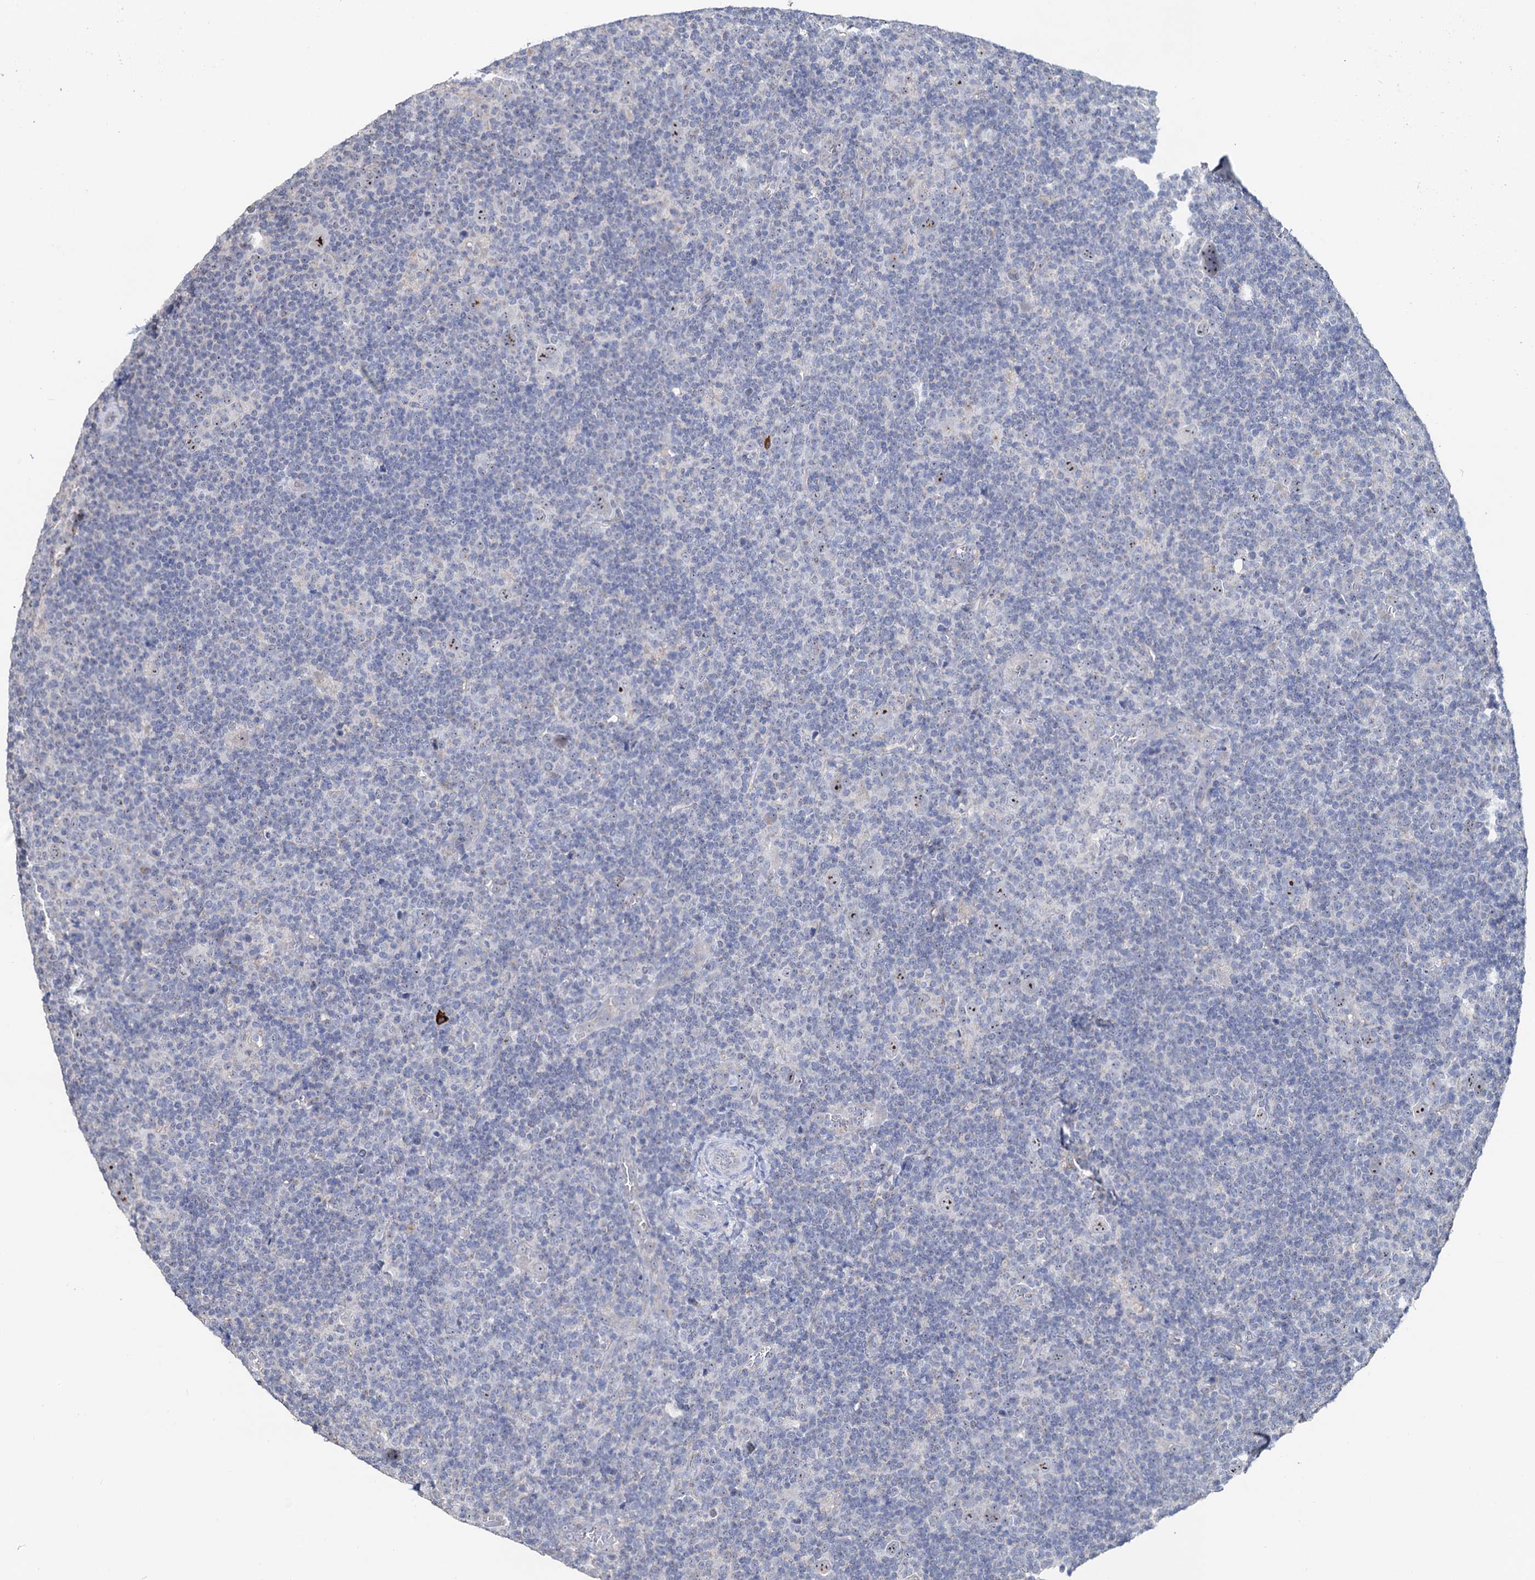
{"staining": {"intensity": "moderate", "quantity": ">75%", "location": "nuclear"}, "tissue": "lymphoma", "cell_type": "Tumor cells", "image_type": "cancer", "snomed": [{"axis": "morphology", "description": "Hodgkin's disease, NOS"}, {"axis": "topography", "description": "Lymph node"}], "caption": "Immunohistochemical staining of human lymphoma exhibits medium levels of moderate nuclear staining in approximately >75% of tumor cells.", "gene": "C2CD3", "patient": {"sex": "female", "age": 57}}